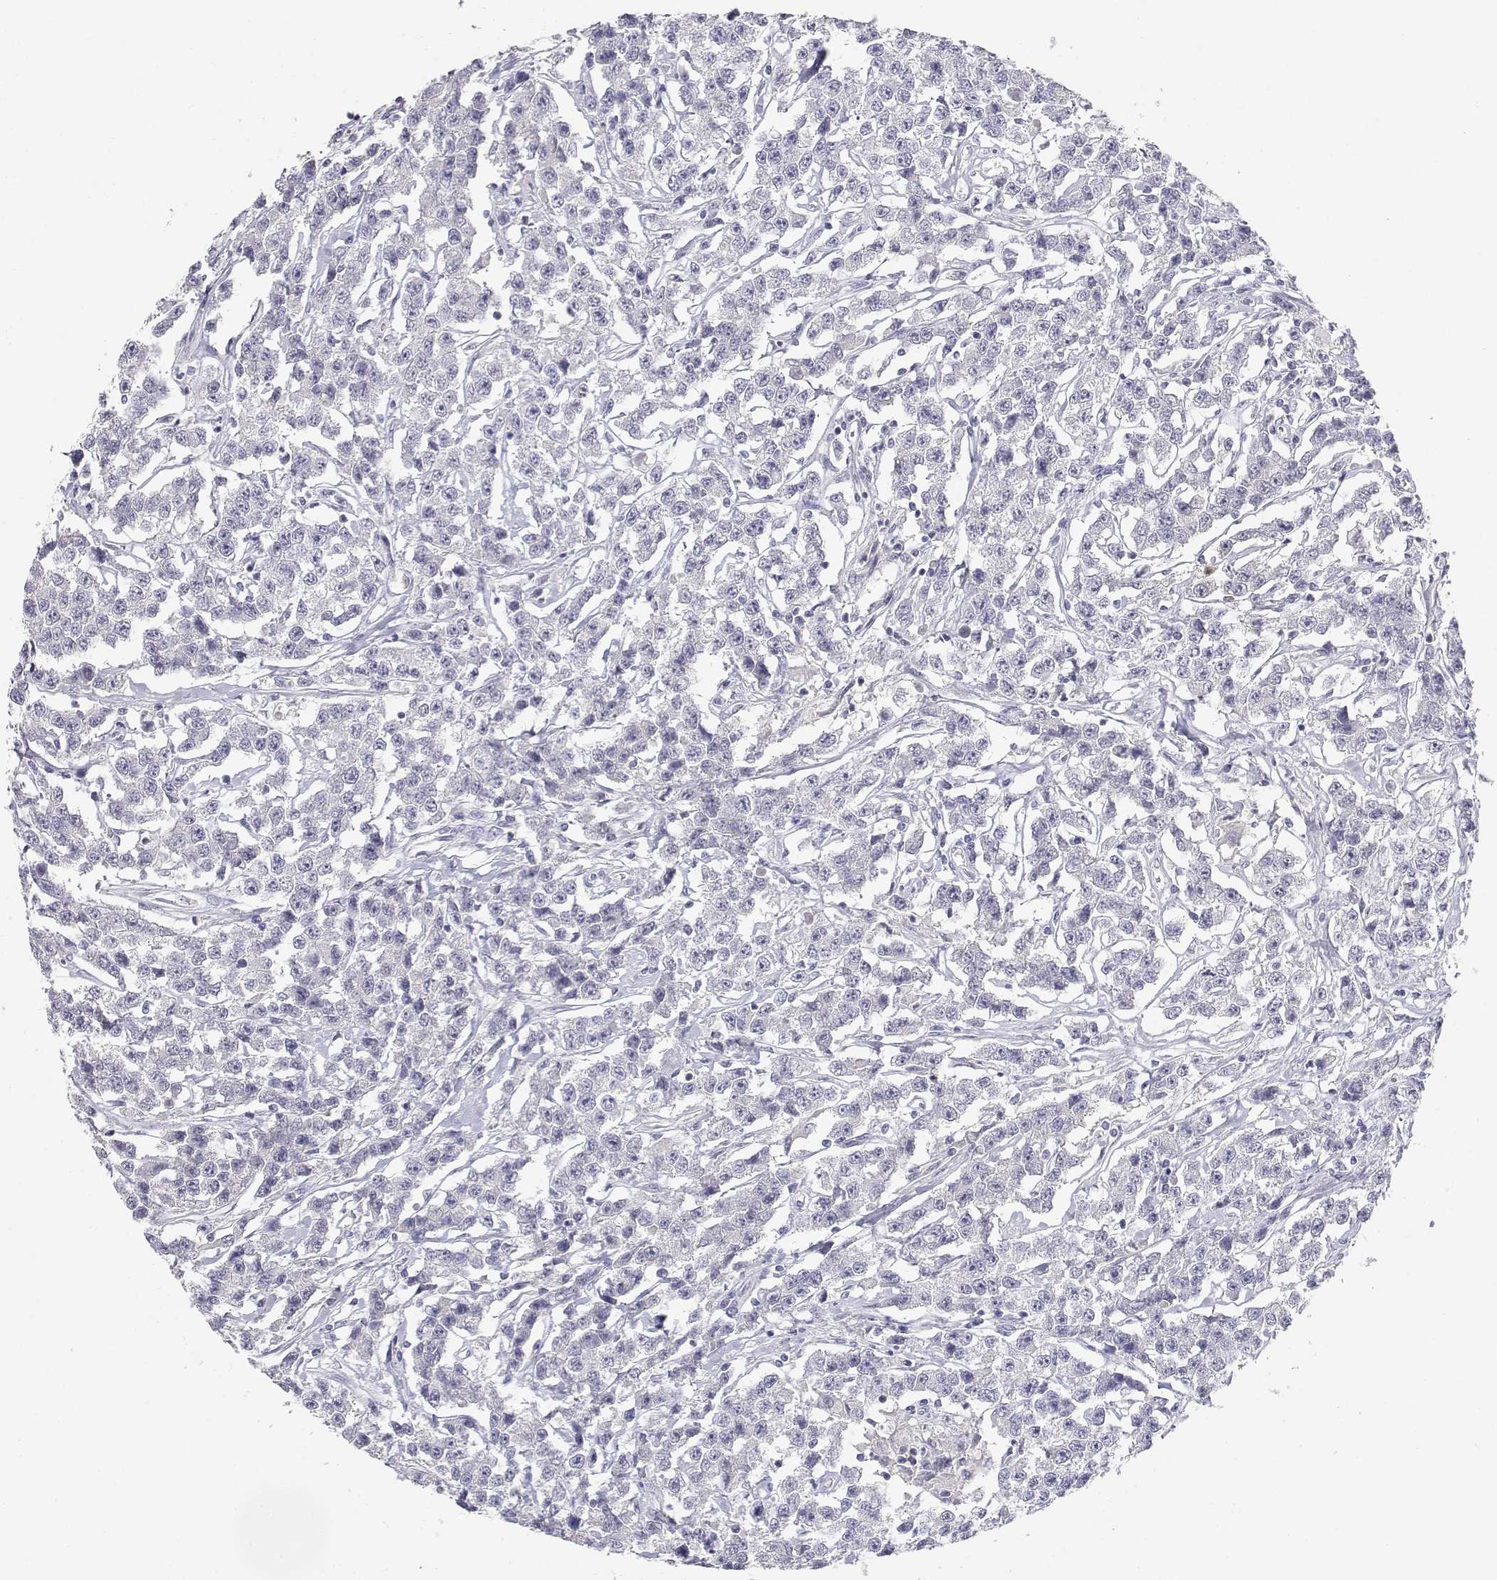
{"staining": {"intensity": "negative", "quantity": "none", "location": "none"}, "tissue": "testis cancer", "cell_type": "Tumor cells", "image_type": "cancer", "snomed": [{"axis": "morphology", "description": "Seminoma, NOS"}, {"axis": "topography", "description": "Testis"}], "caption": "This histopathology image is of testis cancer stained with immunohistochemistry (IHC) to label a protein in brown with the nuclei are counter-stained blue. There is no positivity in tumor cells.", "gene": "ADA", "patient": {"sex": "male", "age": 59}}